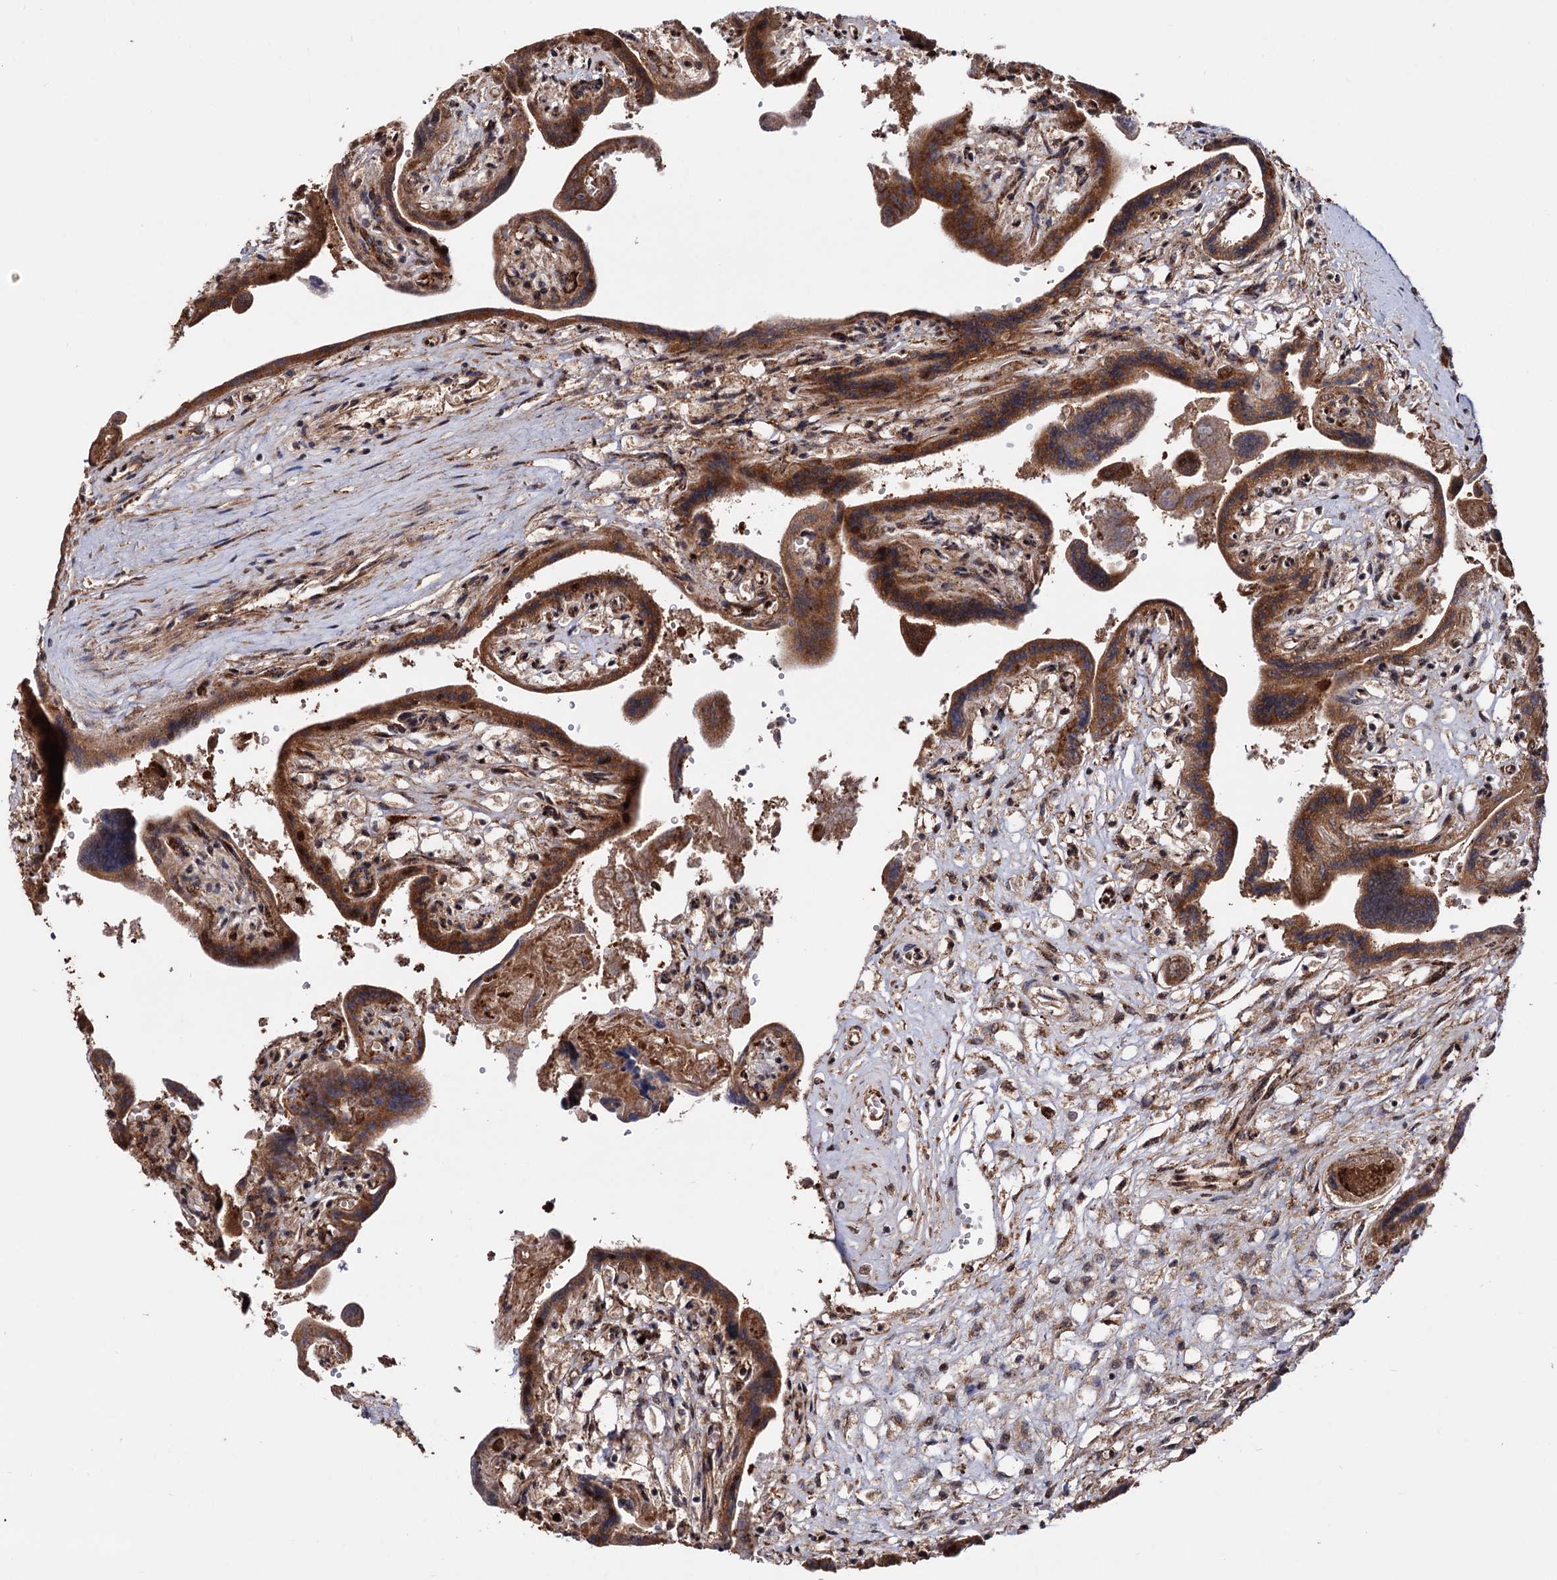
{"staining": {"intensity": "moderate", "quantity": ">75%", "location": "cytoplasmic/membranous,nuclear"}, "tissue": "placenta", "cell_type": "Trophoblastic cells", "image_type": "normal", "snomed": [{"axis": "morphology", "description": "Normal tissue, NOS"}, {"axis": "topography", "description": "Placenta"}], "caption": "Benign placenta exhibits moderate cytoplasmic/membranous,nuclear expression in about >75% of trophoblastic cells.", "gene": "PIGB", "patient": {"sex": "female", "age": 37}}